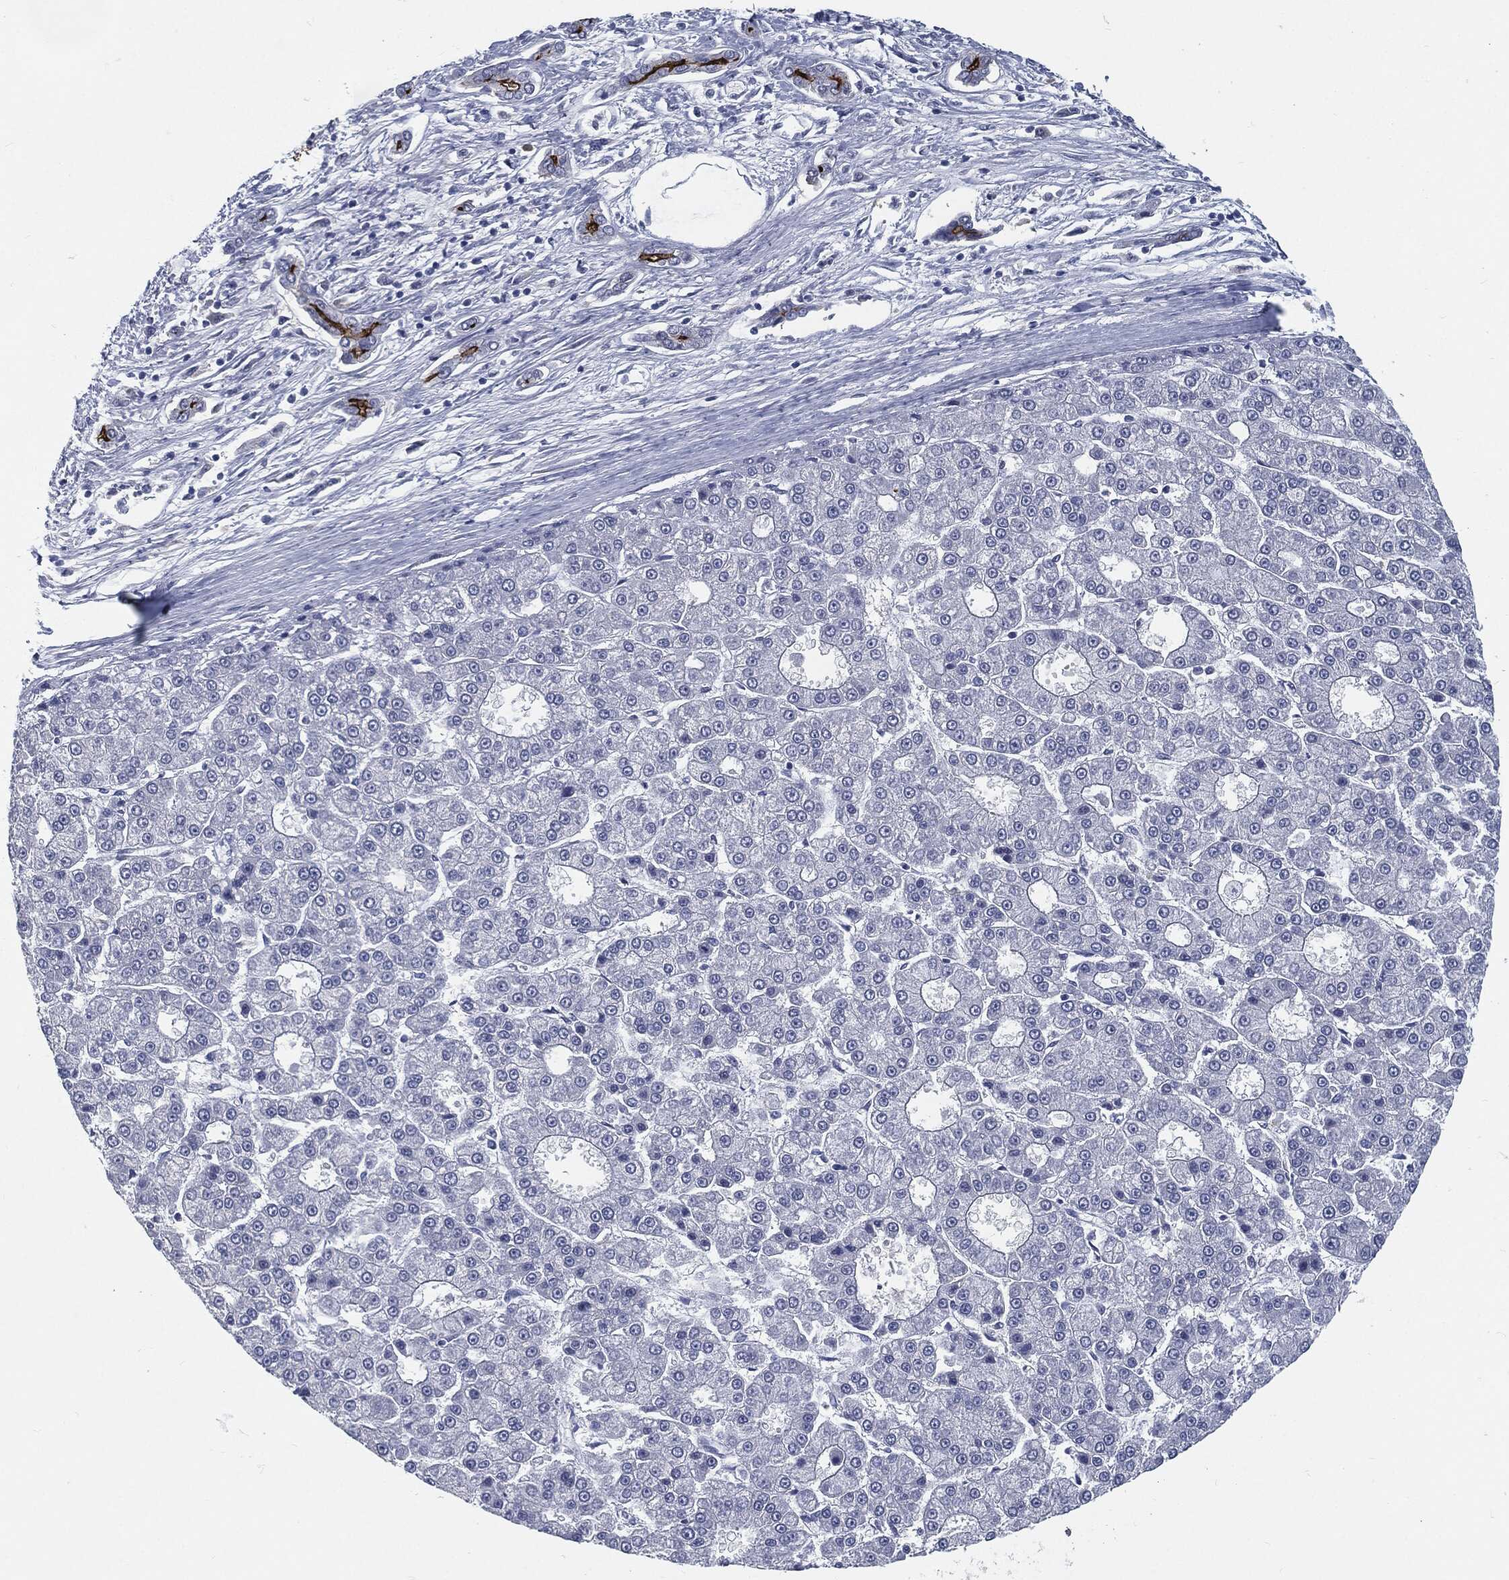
{"staining": {"intensity": "negative", "quantity": "none", "location": "none"}, "tissue": "liver cancer", "cell_type": "Tumor cells", "image_type": "cancer", "snomed": [{"axis": "morphology", "description": "Carcinoma, Hepatocellular, NOS"}, {"axis": "topography", "description": "Liver"}], "caption": "Tumor cells show no significant protein positivity in liver cancer.", "gene": "PROM1", "patient": {"sex": "male", "age": 70}}